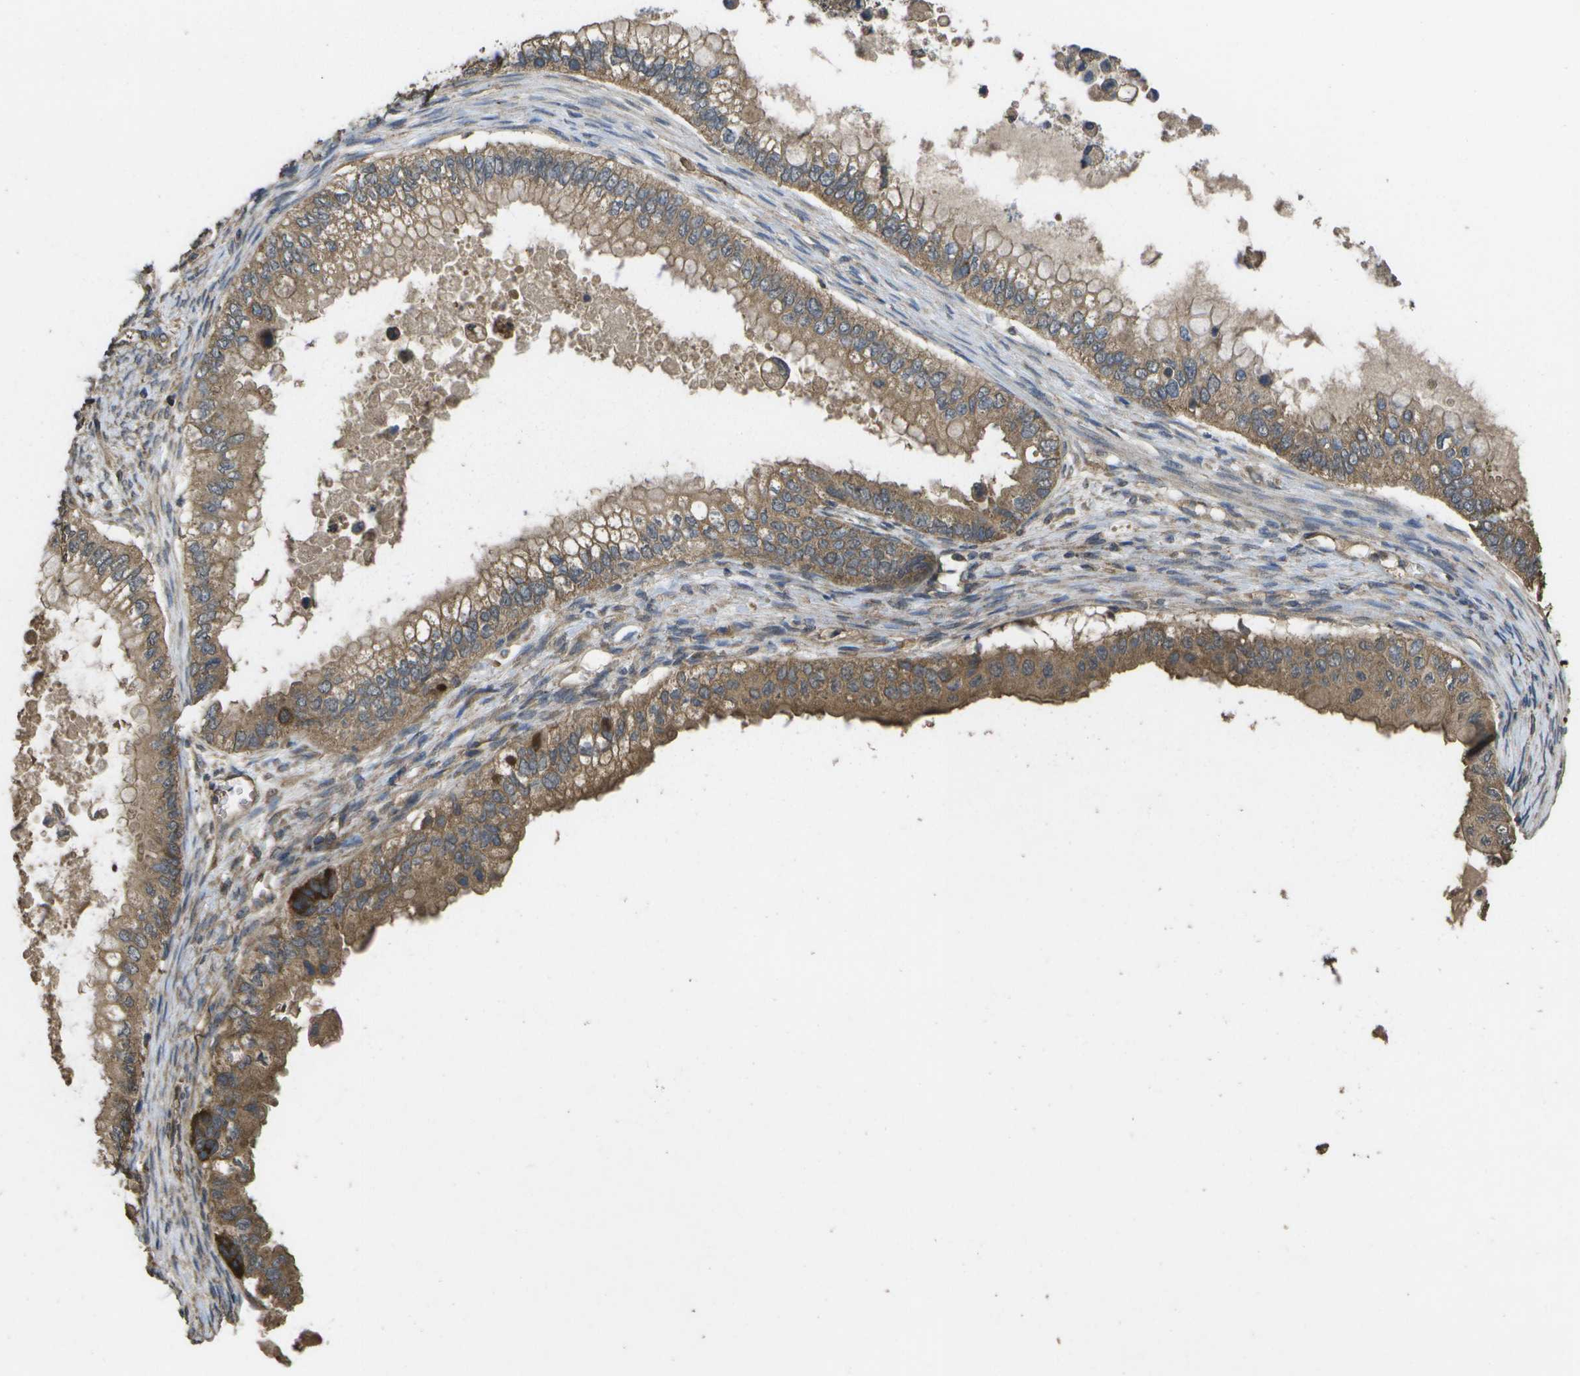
{"staining": {"intensity": "moderate", "quantity": ">75%", "location": "cytoplasmic/membranous"}, "tissue": "ovarian cancer", "cell_type": "Tumor cells", "image_type": "cancer", "snomed": [{"axis": "morphology", "description": "Cystadenocarcinoma, mucinous, NOS"}, {"axis": "topography", "description": "Ovary"}], "caption": "Tumor cells display medium levels of moderate cytoplasmic/membranous positivity in about >75% of cells in human mucinous cystadenocarcinoma (ovarian).", "gene": "SACS", "patient": {"sex": "female", "age": 80}}